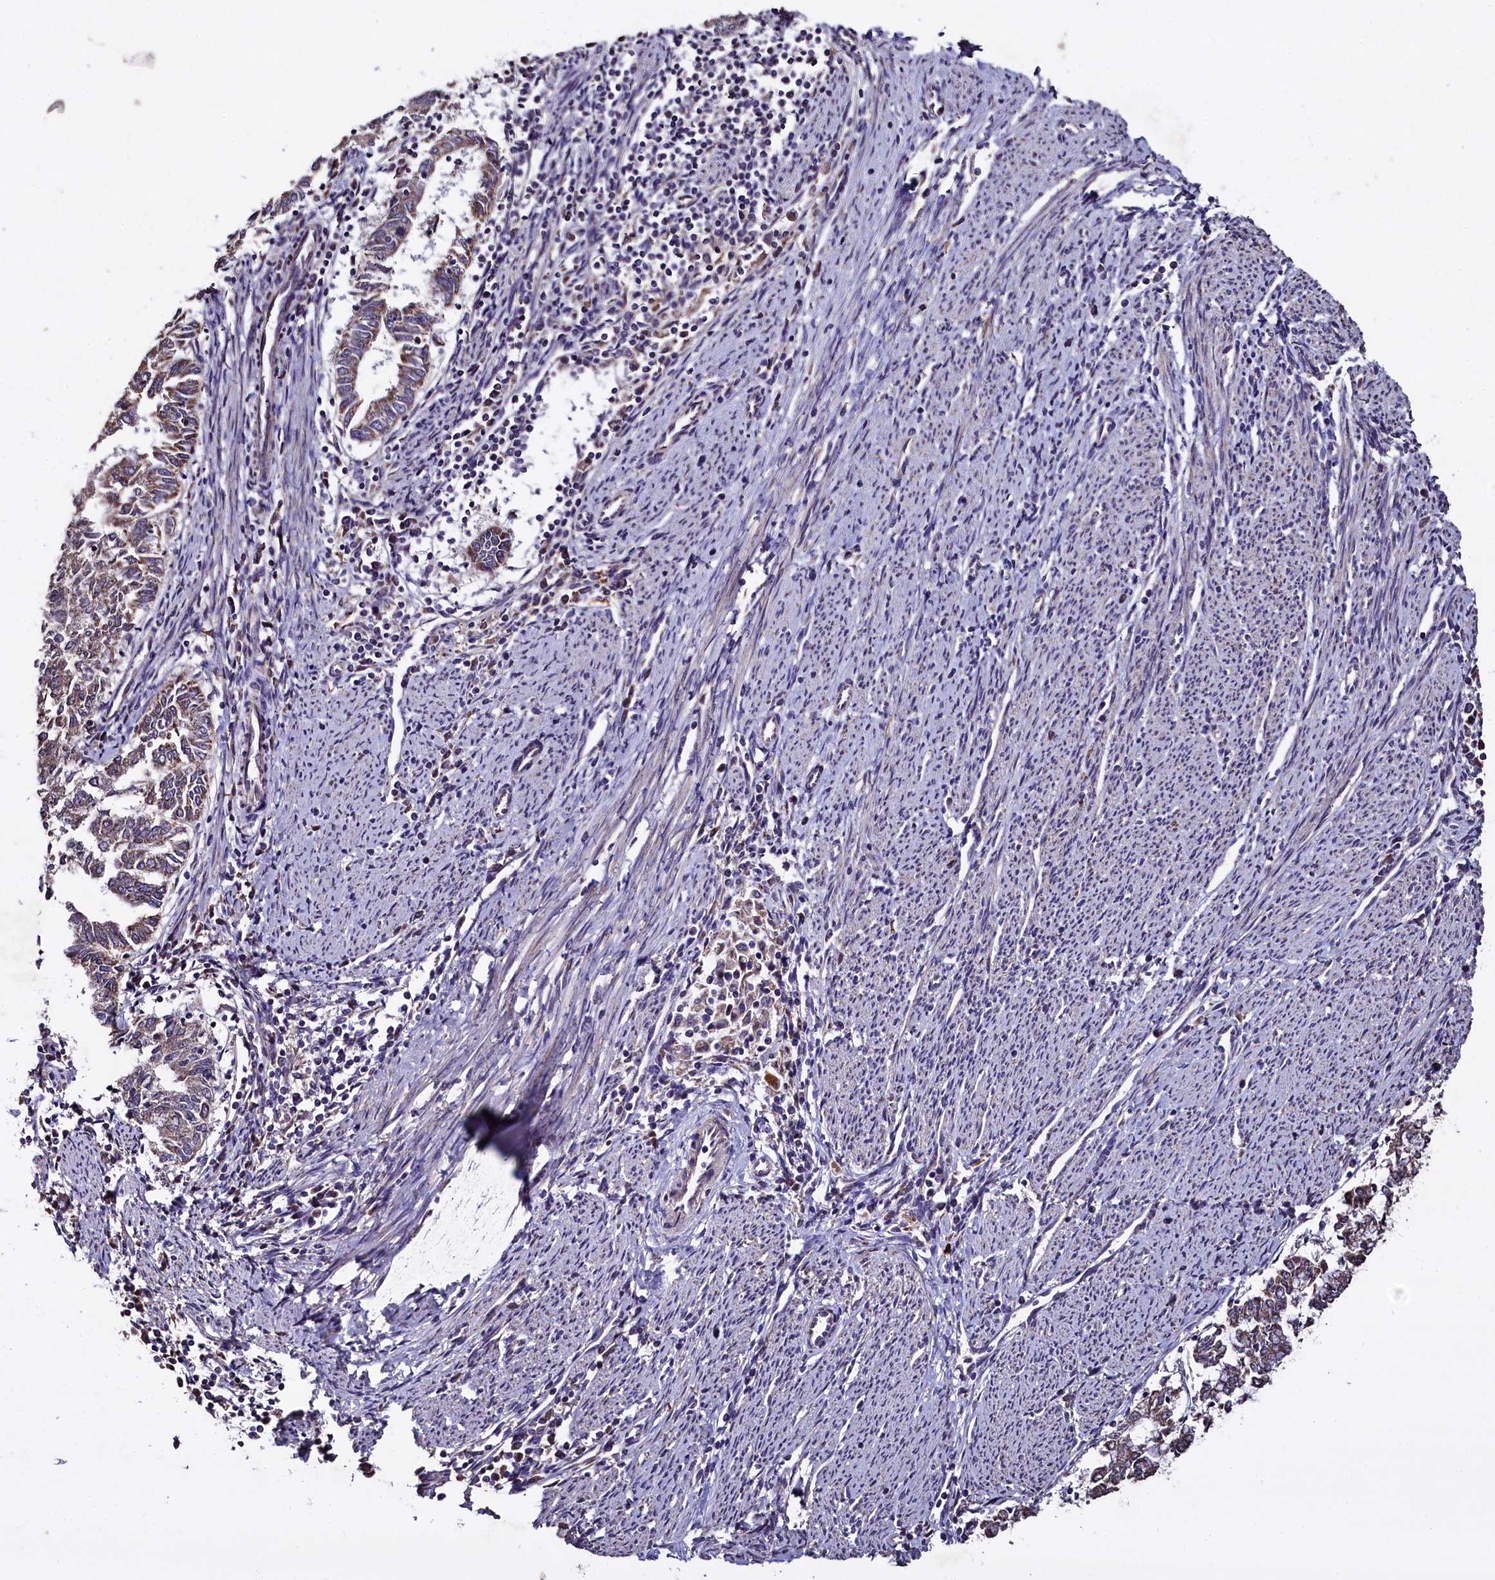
{"staining": {"intensity": "weak", "quantity": "25%-75%", "location": "cytoplasmic/membranous"}, "tissue": "endometrial cancer", "cell_type": "Tumor cells", "image_type": "cancer", "snomed": [{"axis": "morphology", "description": "Adenocarcinoma, NOS"}, {"axis": "topography", "description": "Endometrium"}], "caption": "The image demonstrates immunohistochemical staining of endometrial cancer (adenocarcinoma). There is weak cytoplasmic/membranous staining is present in about 25%-75% of tumor cells.", "gene": "COQ9", "patient": {"sex": "female", "age": 79}}